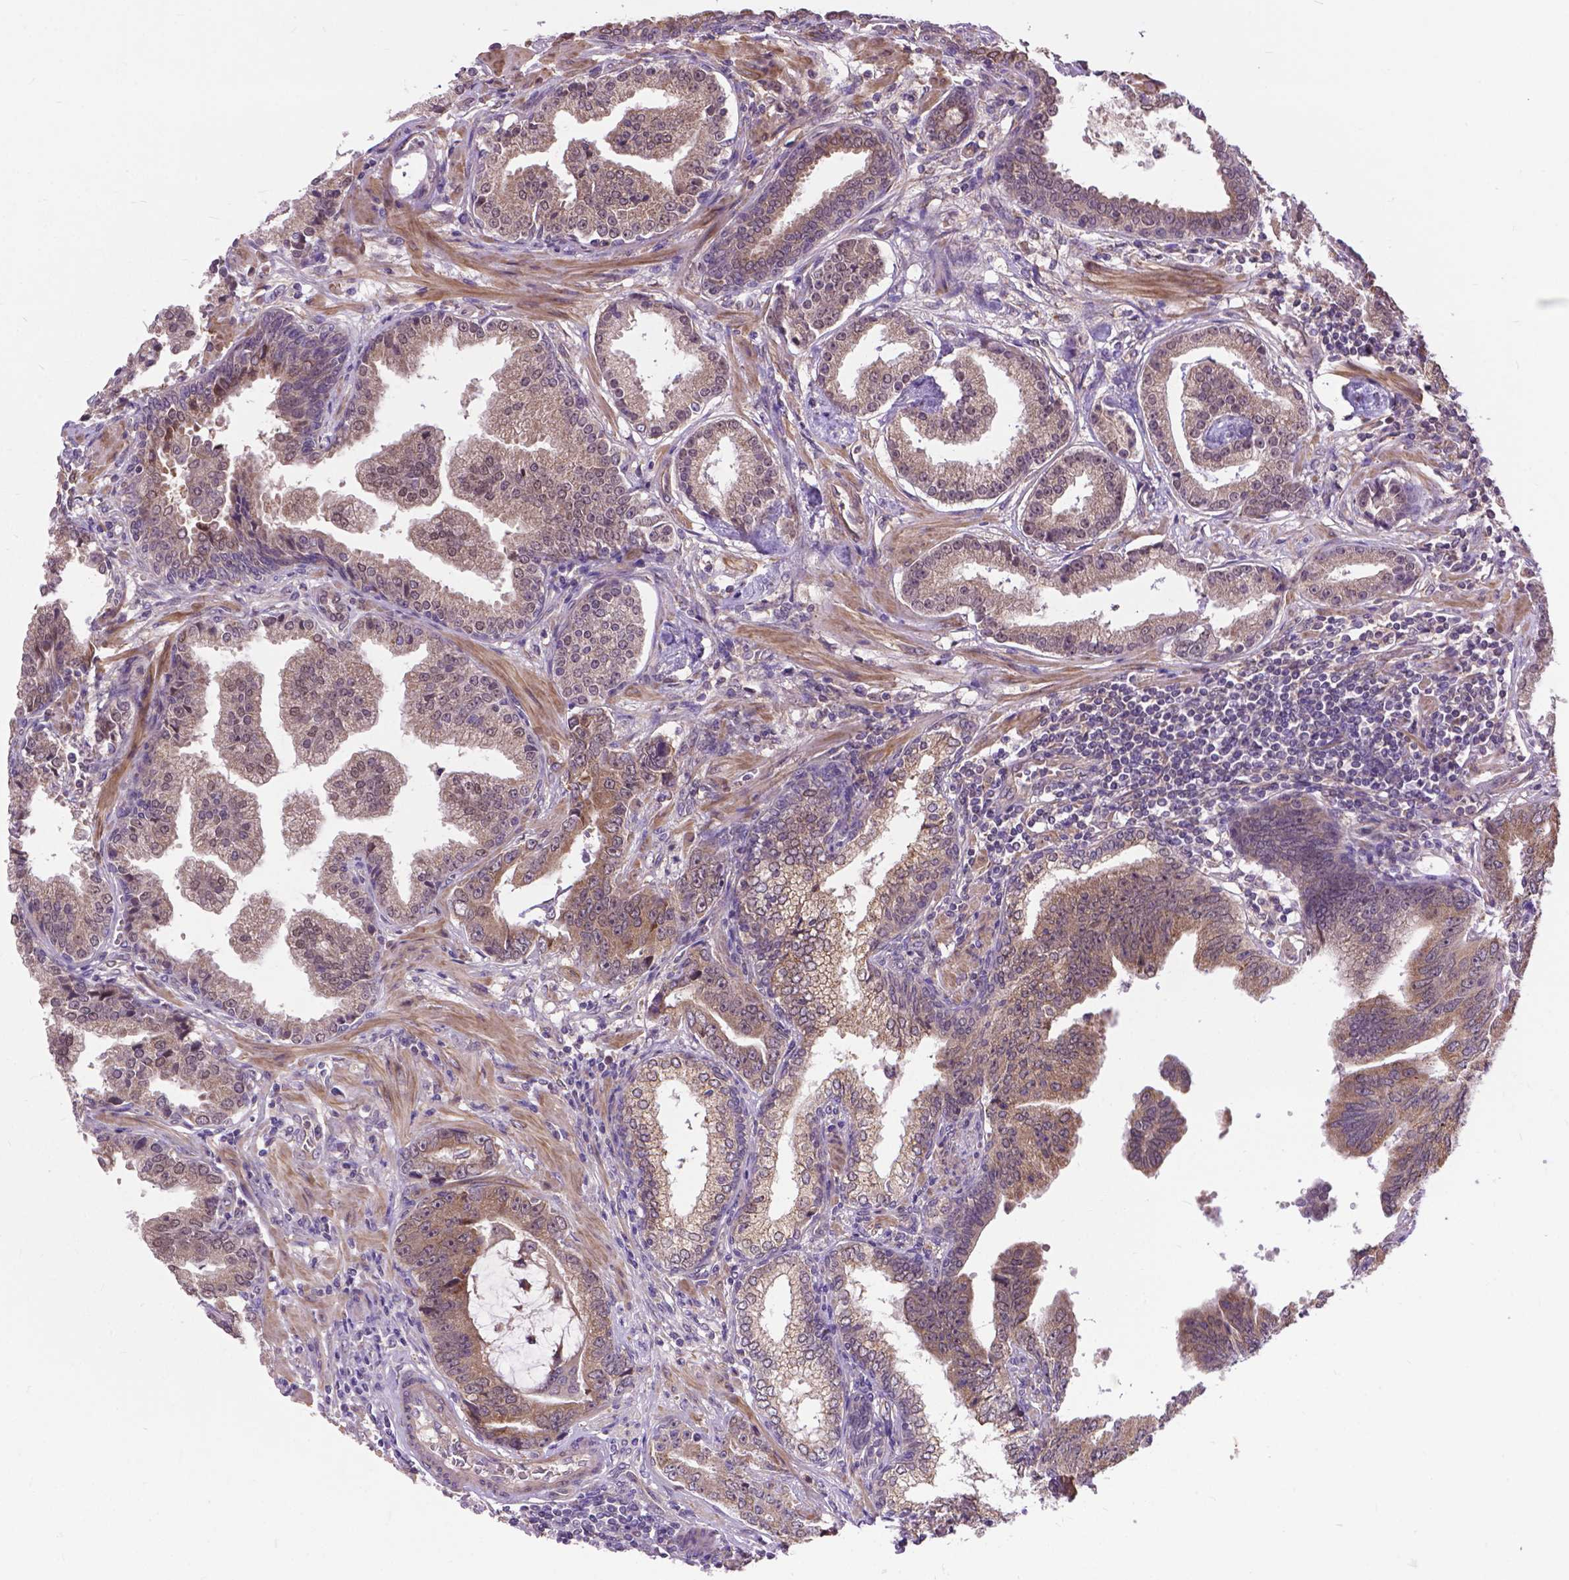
{"staining": {"intensity": "weak", "quantity": ">75%", "location": "cytoplasmic/membranous"}, "tissue": "prostate cancer", "cell_type": "Tumor cells", "image_type": "cancer", "snomed": [{"axis": "morphology", "description": "Adenocarcinoma, NOS"}, {"axis": "topography", "description": "Prostate"}], "caption": "Immunohistochemistry (IHC) image of human prostate adenocarcinoma stained for a protein (brown), which shows low levels of weak cytoplasmic/membranous expression in about >75% of tumor cells.", "gene": "ZNF616", "patient": {"sex": "male", "age": 64}}